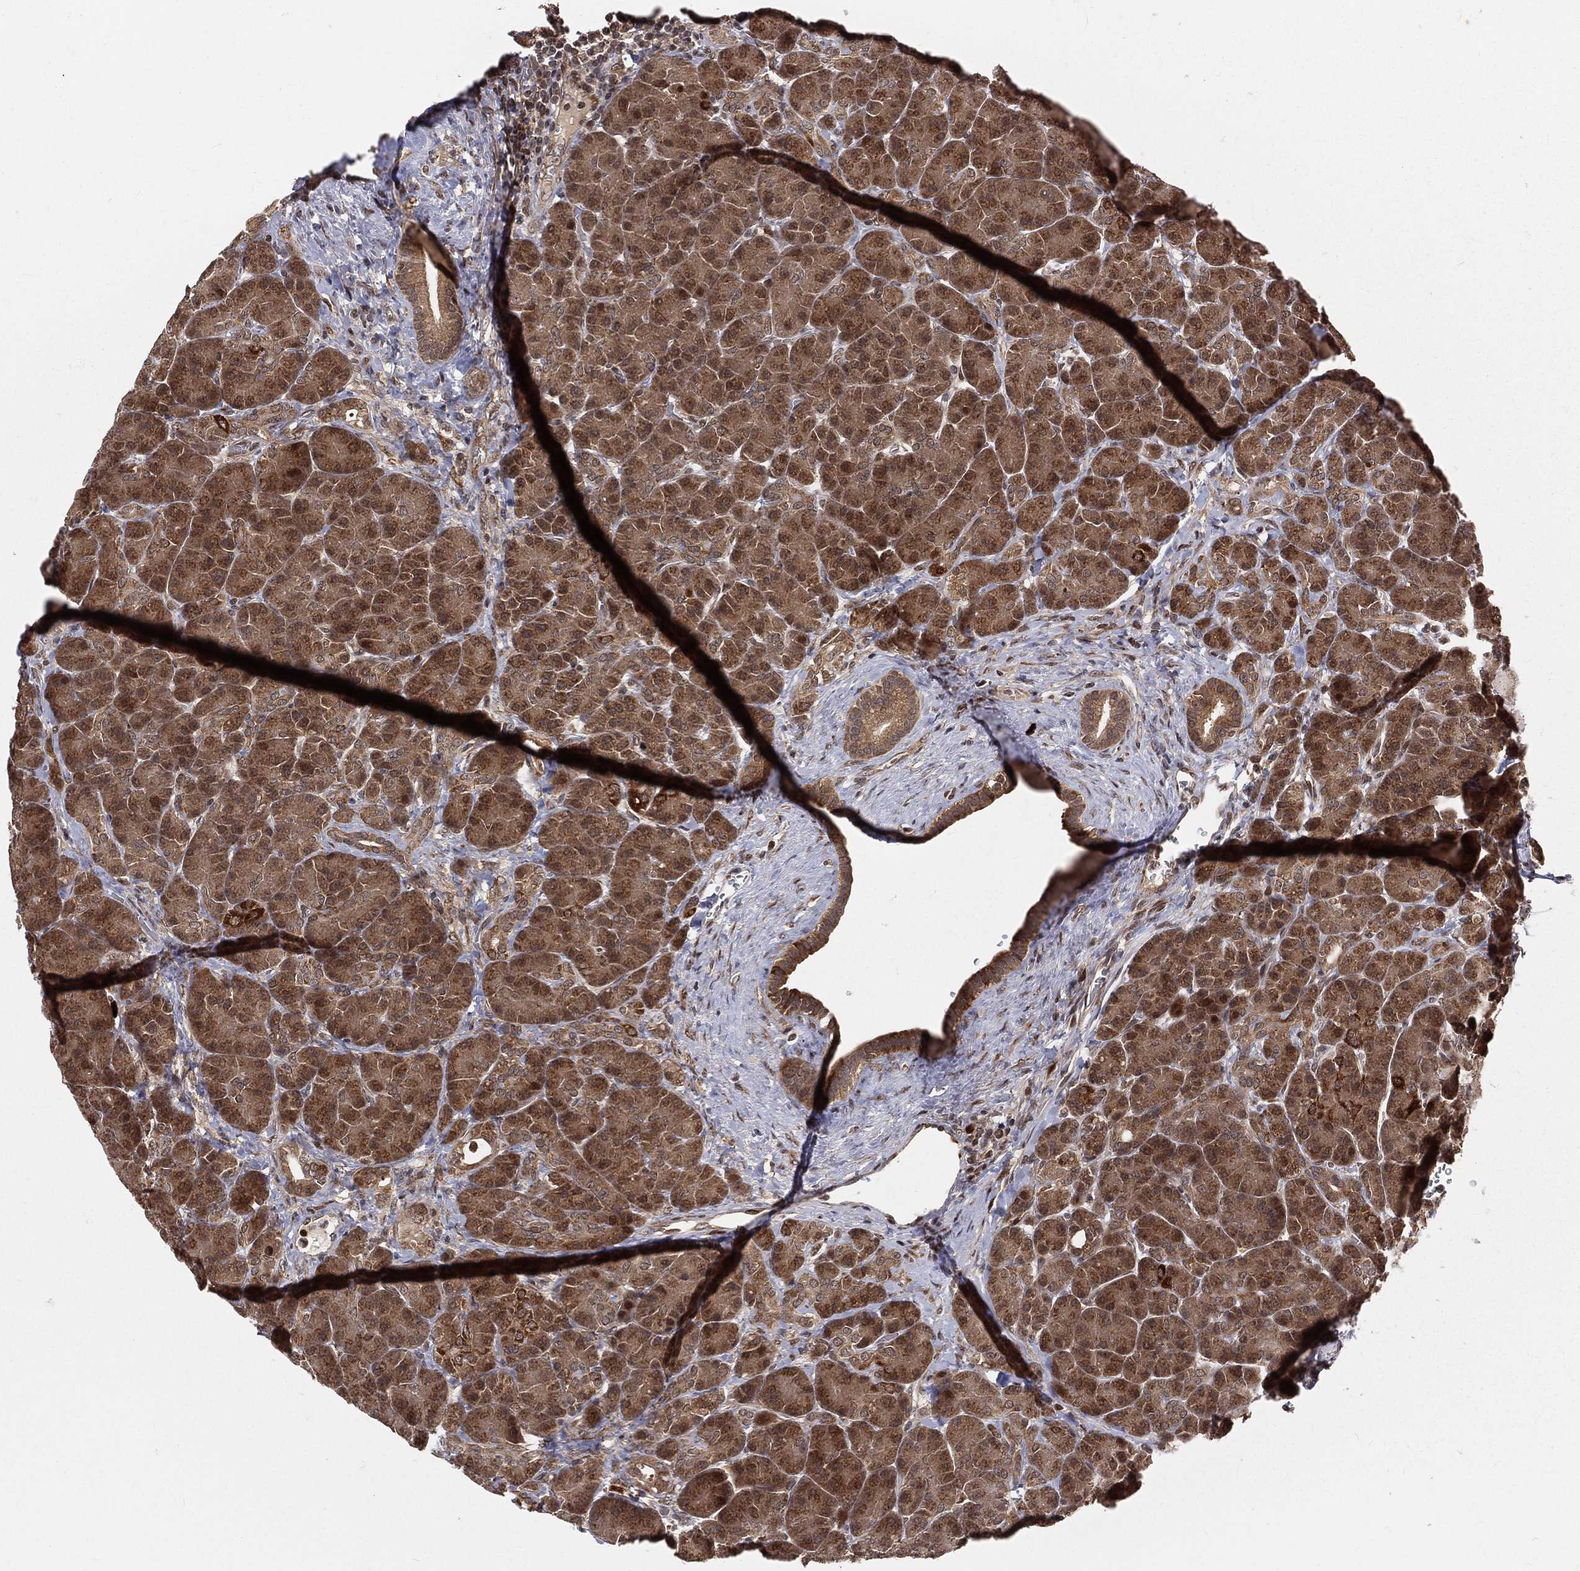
{"staining": {"intensity": "moderate", "quantity": ">75%", "location": "cytoplasmic/membranous,nuclear"}, "tissue": "pancreas", "cell_type": "Exocrine glandular cells", "image_type": "normal", "snomed": [{"axis": "morphology", "description": "Normal tissue, NOS"}, {"axis": "topography", "description": "Pancreas"}], "caption": "Unremarkable pancreas was stained to show a protein in brown. There is medium levels of moderate cytoplasmic/membranous,nuclear staining in approximately >75% of exocrine glandular cells. Immunohistochemistry (ihc) stains the protein of interest in brown and the nuclei are stained blue.", "gene": "MDM2", "patient": {"sex": "female", "age": 63}}